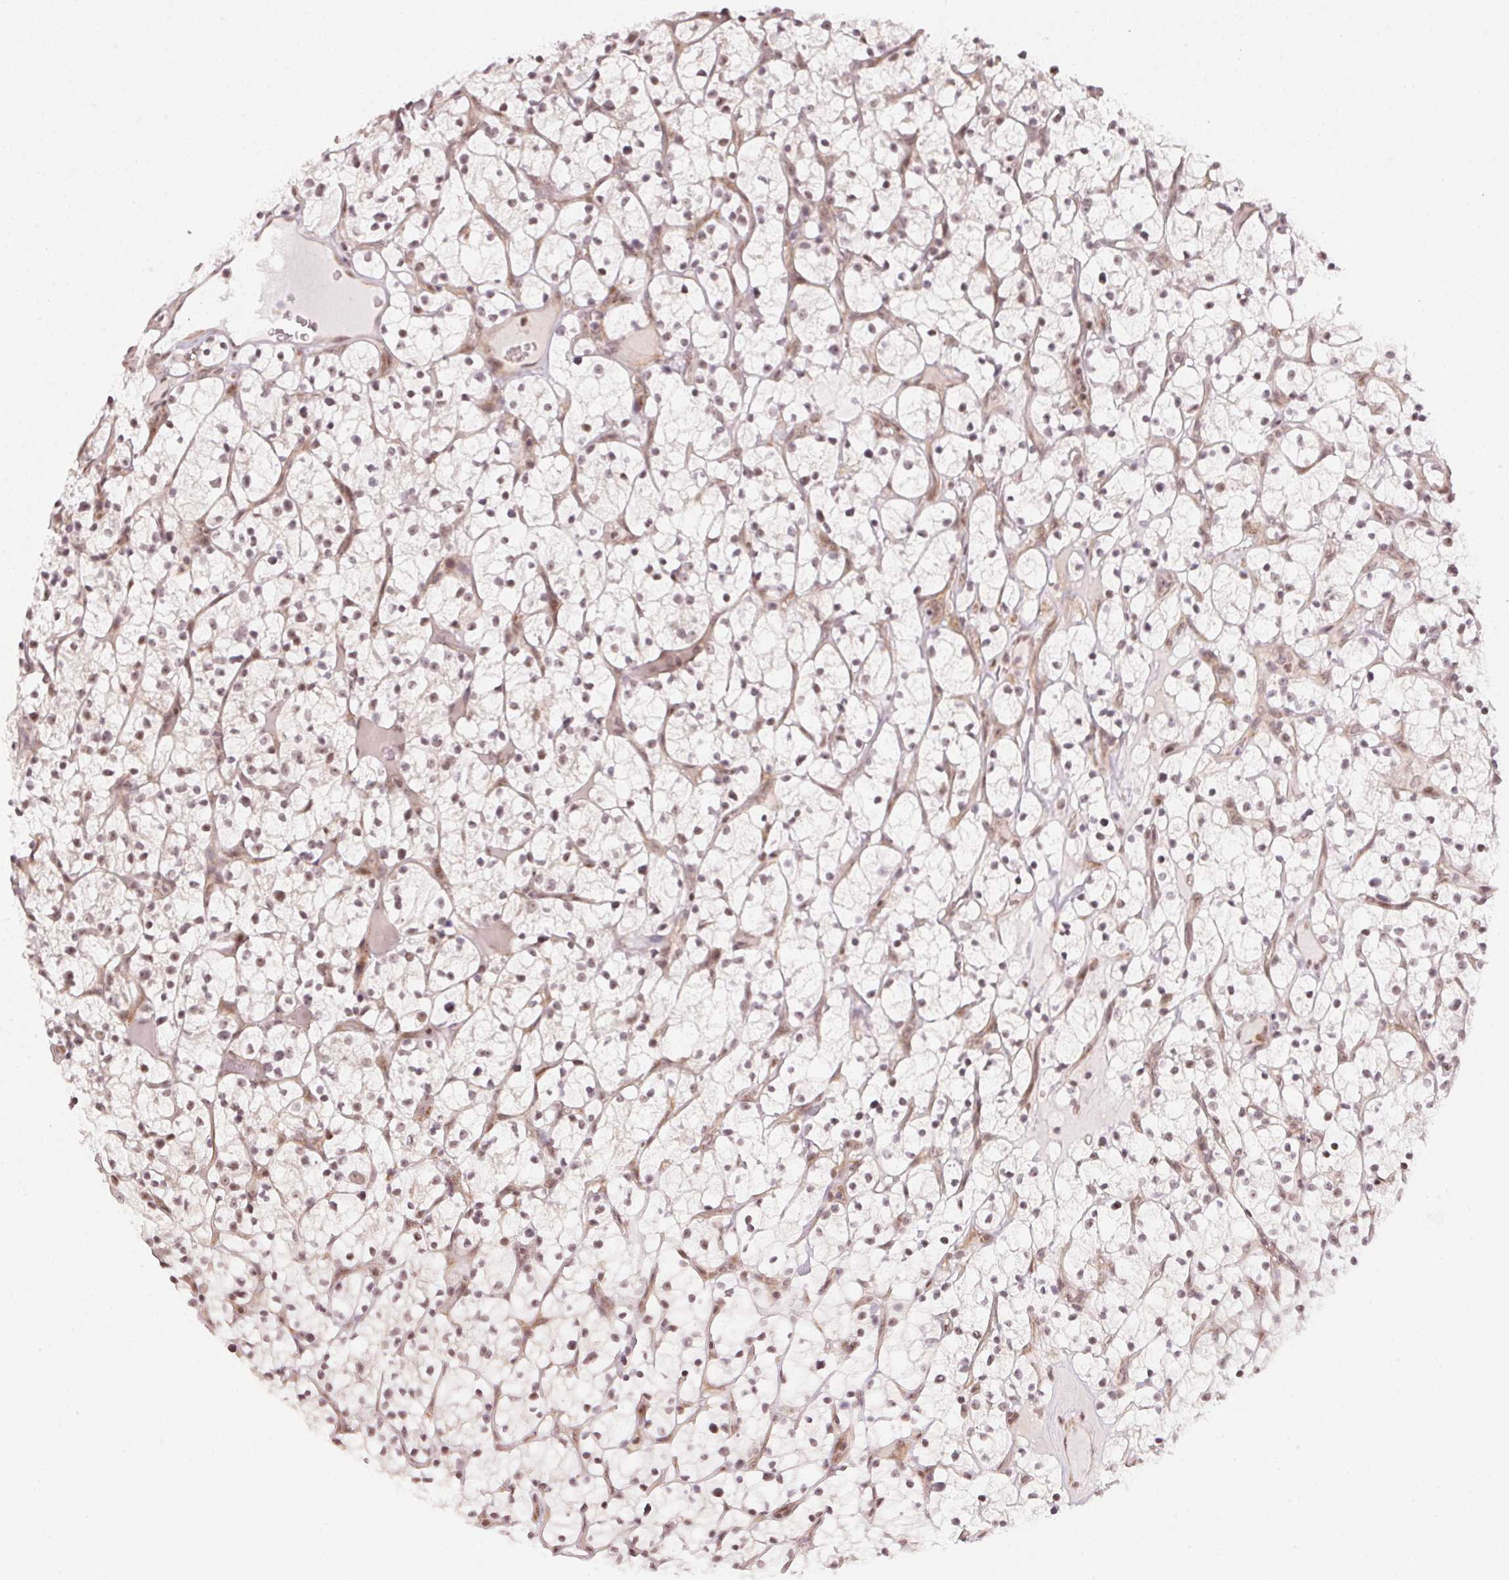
{"staining": {"intensity": "weak", "quantity": "25%-75%", "location": "nuclear"}, "tissue": "renal cancer", "cell_type": "Tumor cells", "image_type": "cancer", "snomed": [{"axis": "morphology", "description": "Adenocarcinoma, NOS"}, {"axis": "topography", "description": "Kidney"}], "caption": "High-magnification brightfield microscopy of adenocarcinoma (renal) stained with DAB (brown) and counterstained with hematoxylin (blue). tumor cells exhibit weak nuclear expression is present in approximately25%-75% of cells. (DAB = brown stain, brightfield microscopy at high magnification).", "gene": "KAT6A", "patient": {"sex": "female", "age": 64}}